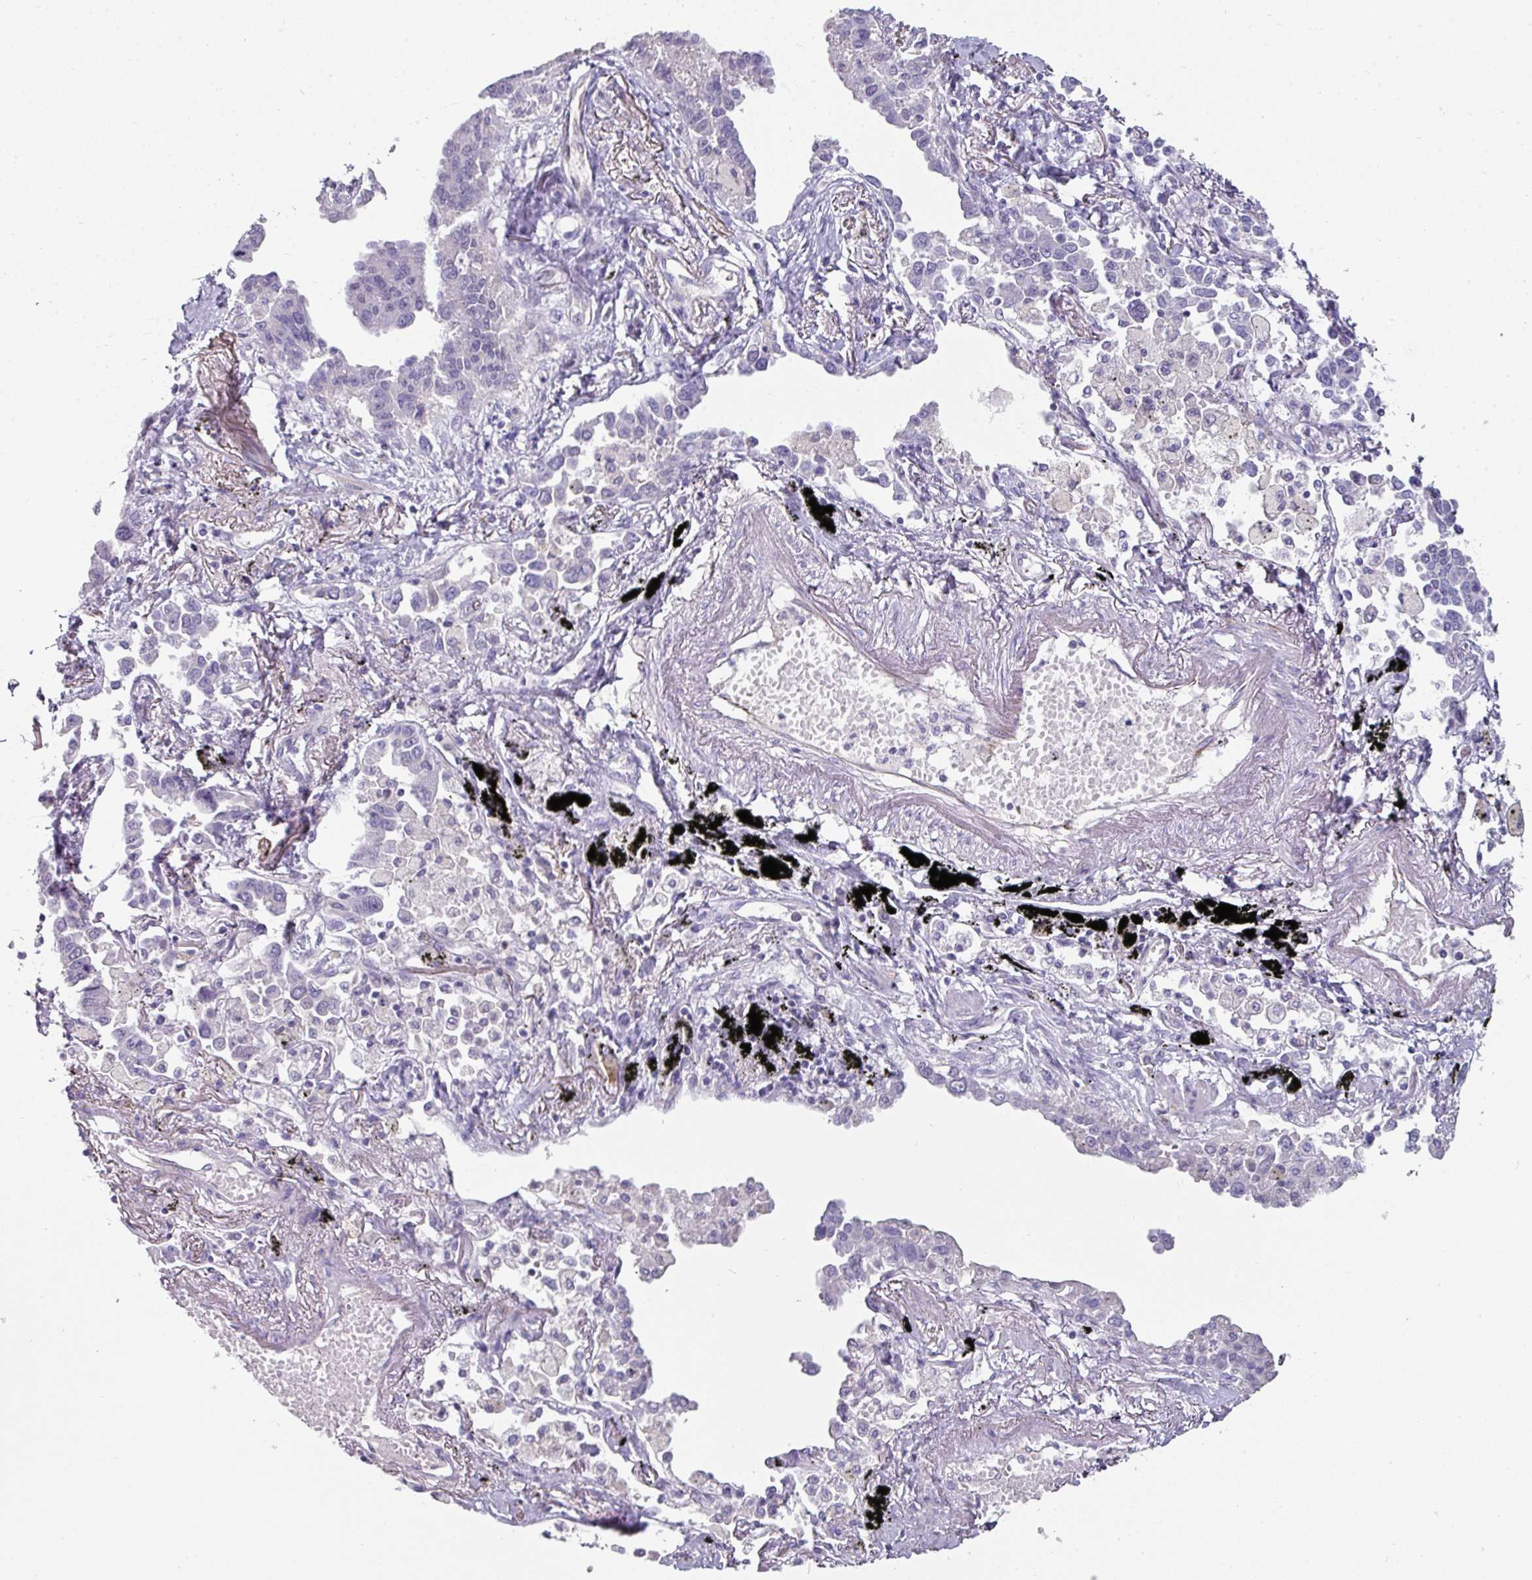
{"staining": {"intensity": "negative", "quantity": "none", "location": "none"}, "tissue": "lung cancer", "cell_type": "Tumor cells", "image_type": "cancer", "snomed": [{"axis": "morphology", "description": "Adenocarcinoma, NOS"}, {"axis": "topography", "description": "Lung"}], "caption": "IHC micrograph of neoplastic tissue: human lung cancer stained with DAB demonstrates no significant protein positivity in tumor cells.", "gene": "EYA3", "patient": {"sex": "male", "age": 67}}